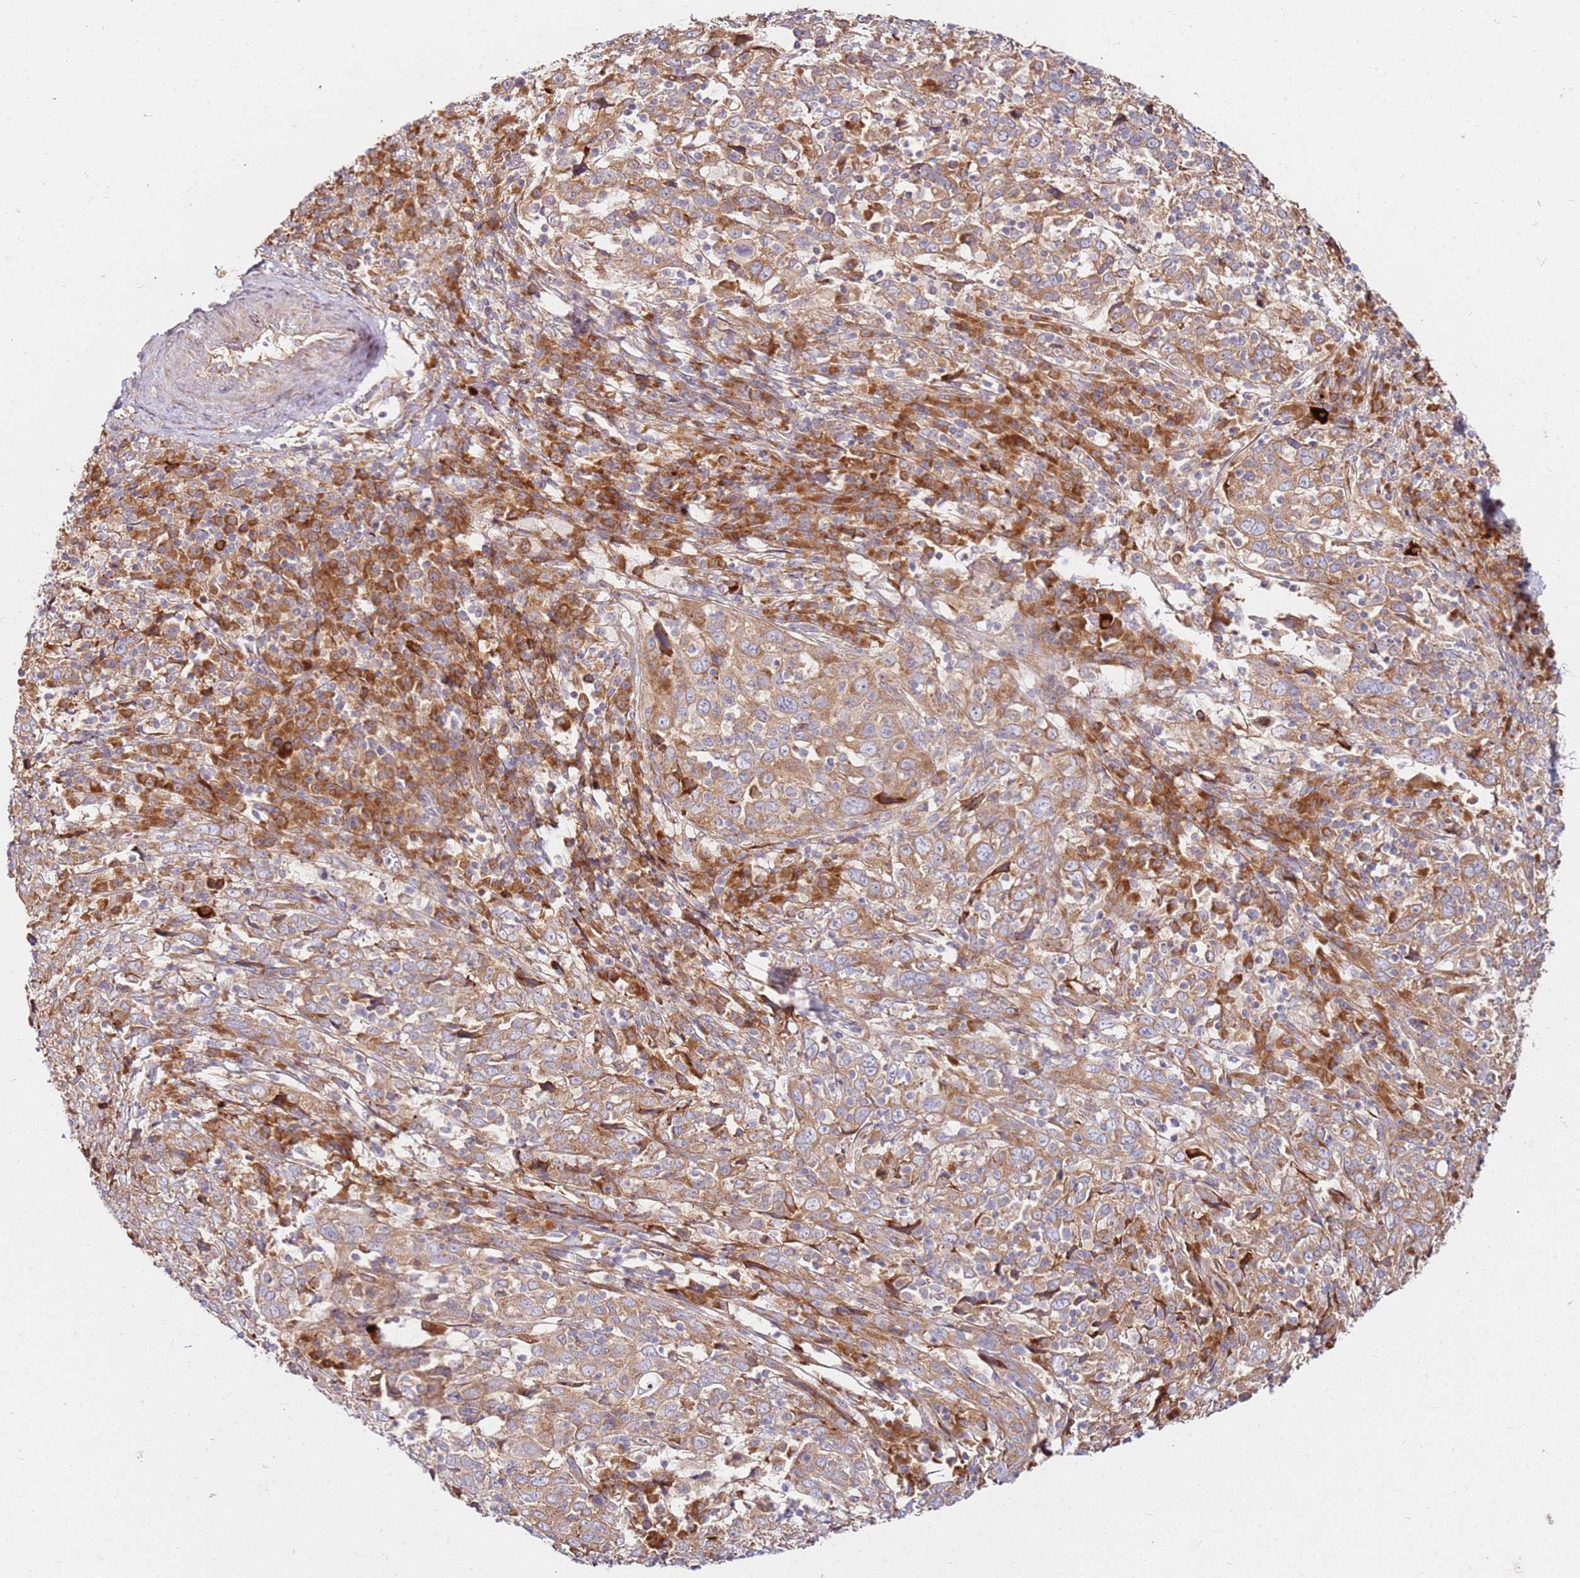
{"staining": {"intensity": "moderate", "quantity": "25%-75%", "location": "cytoplasmic/membranous"}, "tissue": "cervical cancer", "cell_type": "Tumor cells", "image_type": "cancer", "snomed": [{"axis": "morphology", "description": "Squamous cell carcinoma, NOS"}, {"axis": "topography", "description": "Cervix"}], "caption": "IHC (DAB (3,3'-diaminobenzidine)) staining of cervical squamous cell carcinoma demonstrates moderate cytoplasmic/membranous protein positivity in about 25%-75% of tumor cells.", "gene": "RPS3A", "patient": {"sex": "female", "age": 46}}